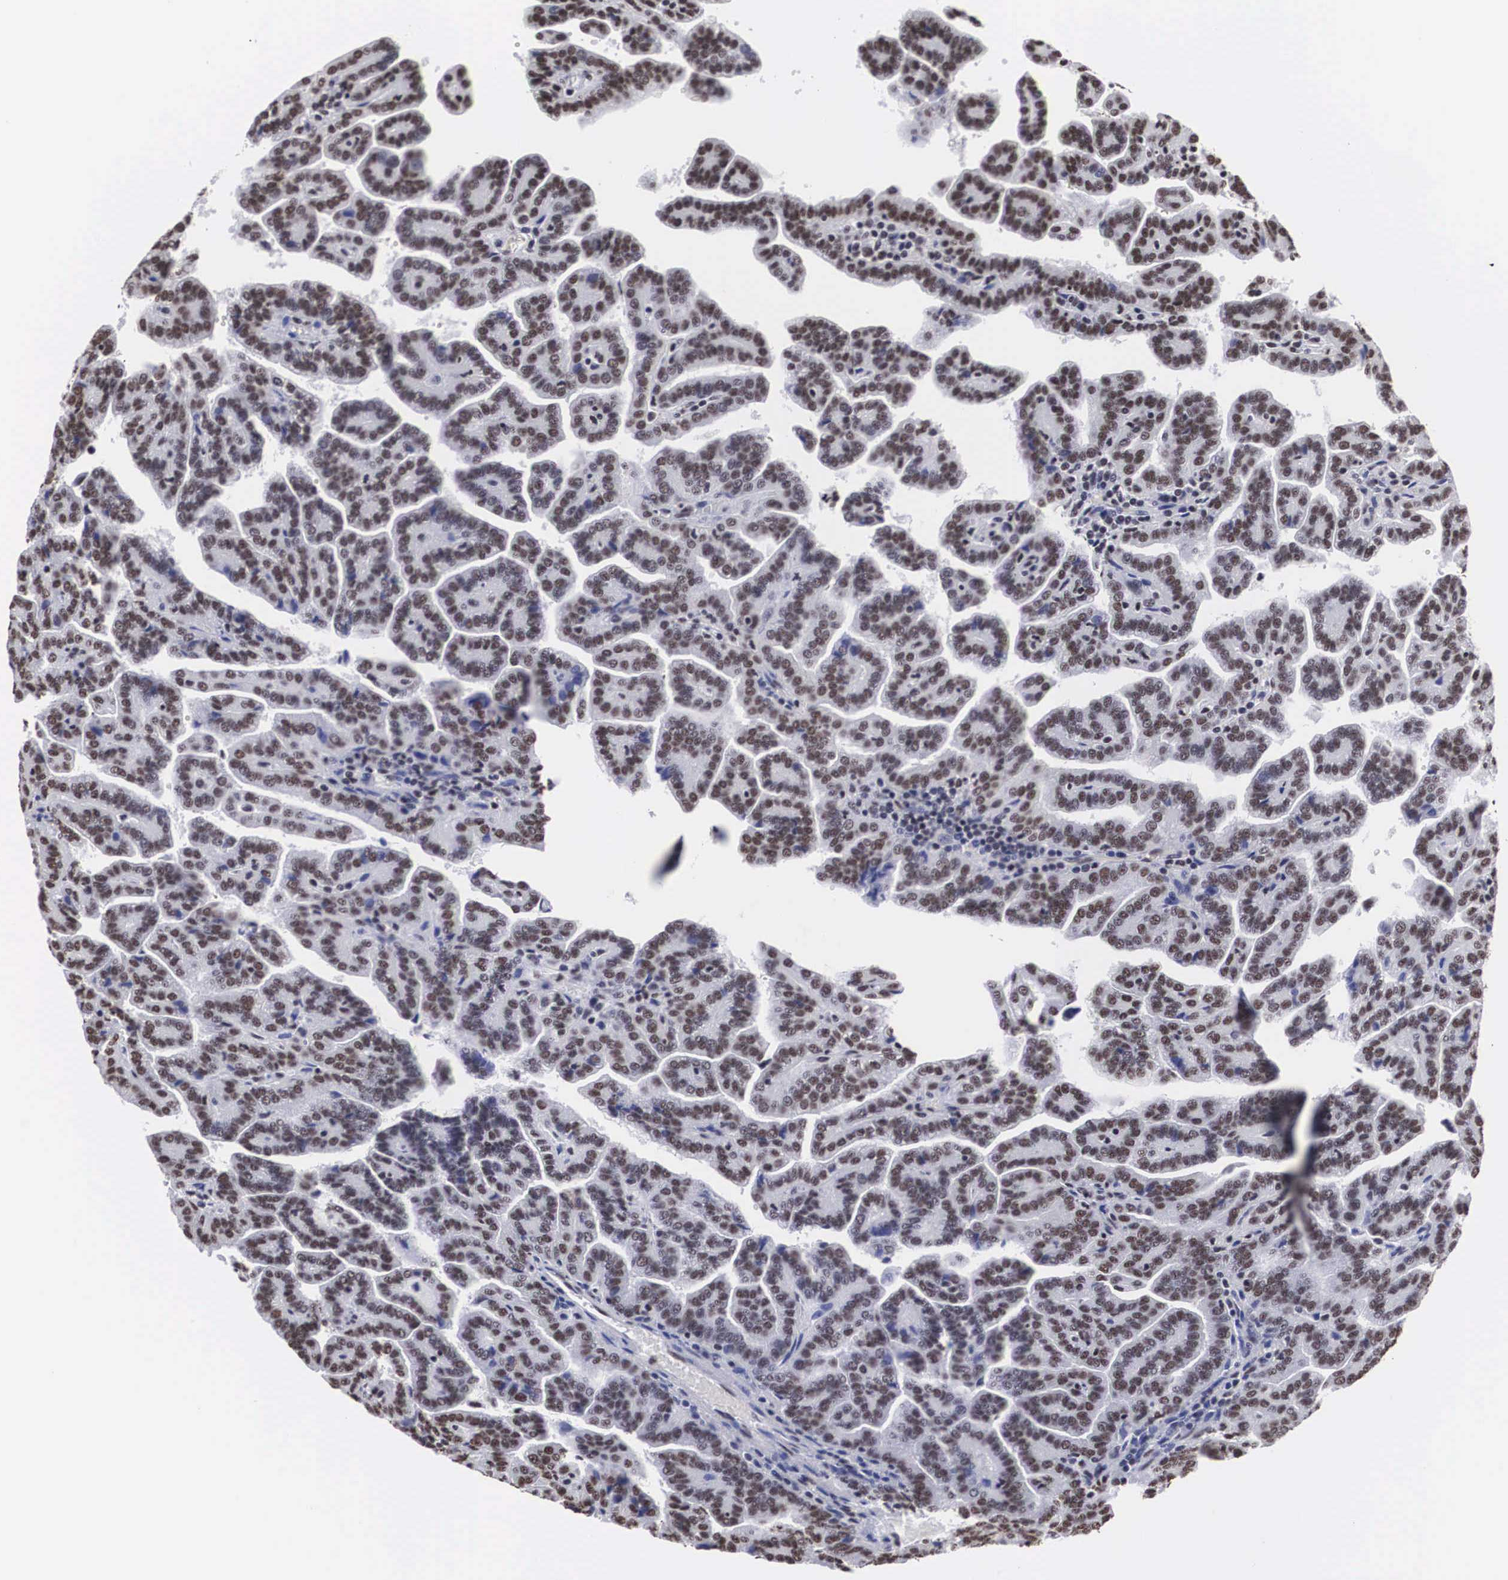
{"staining": {"intensity": "moderate", "quantity": "25%-75%", "location": "nuclear"}, "tissue": "renal cancer", "cell_type": "Tumor cells", "image_type": "cancer", "snomed": [{"axis": "morphology", "description": "Adenocarcinoma, NOS"}, {"axis": "topography", "description": "Kidney"}], "caption": "Immunohistochemistry (IHC) staining of renal cancer, which demonstrates medium levels of moderate nuclear positivity in about 25%-75% of tumor cells indicating moderate nuclear protein positivity. The staining was performed using DAB (brown) for protein detection and nuclei were counterstained in hematoxylin (blue).", "gene": "ACIN1", "patient": {"sex": "male", "age": 61}}